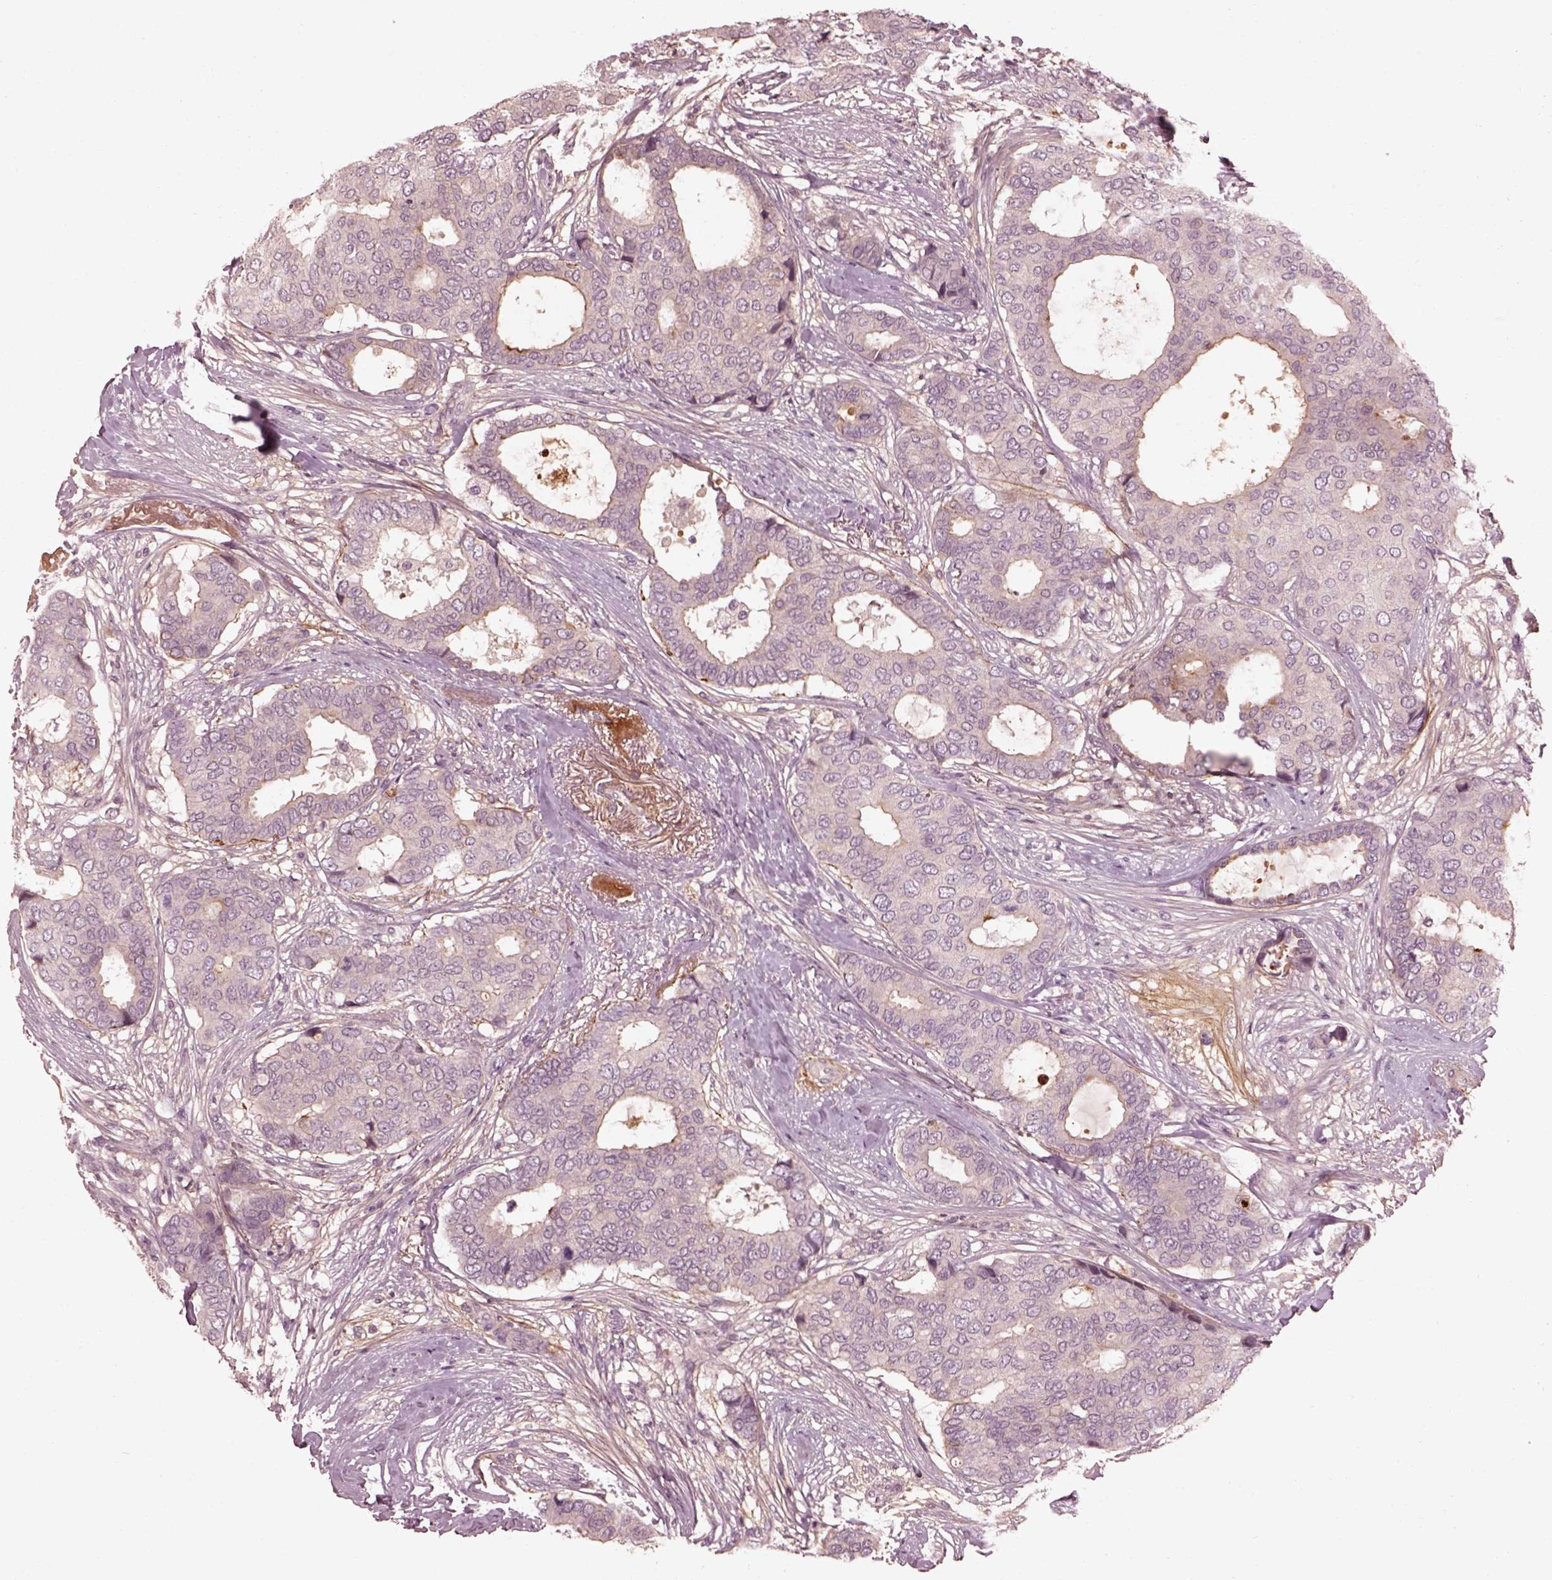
{"staining": {"intensity": "negative", "quantity": "none", "location": "none"}, "tissue": "breast cancer", "cell_type": "Tumor cells", "image_type": "cancer", "snomed": [{"axis": "morphology", "description": "Duct carcinoma"}, {"axis": "topography", "description": "Breast"}], "caption": "A histopathology image of breast cancer (intraductal carcinoma) stained for a protein exhibits no brown staining in tumor cells. (DAB immunohistochemistry, high magnification).", "gene": "EFEMP1", "patient": {"sex": "female", "age": 75}}